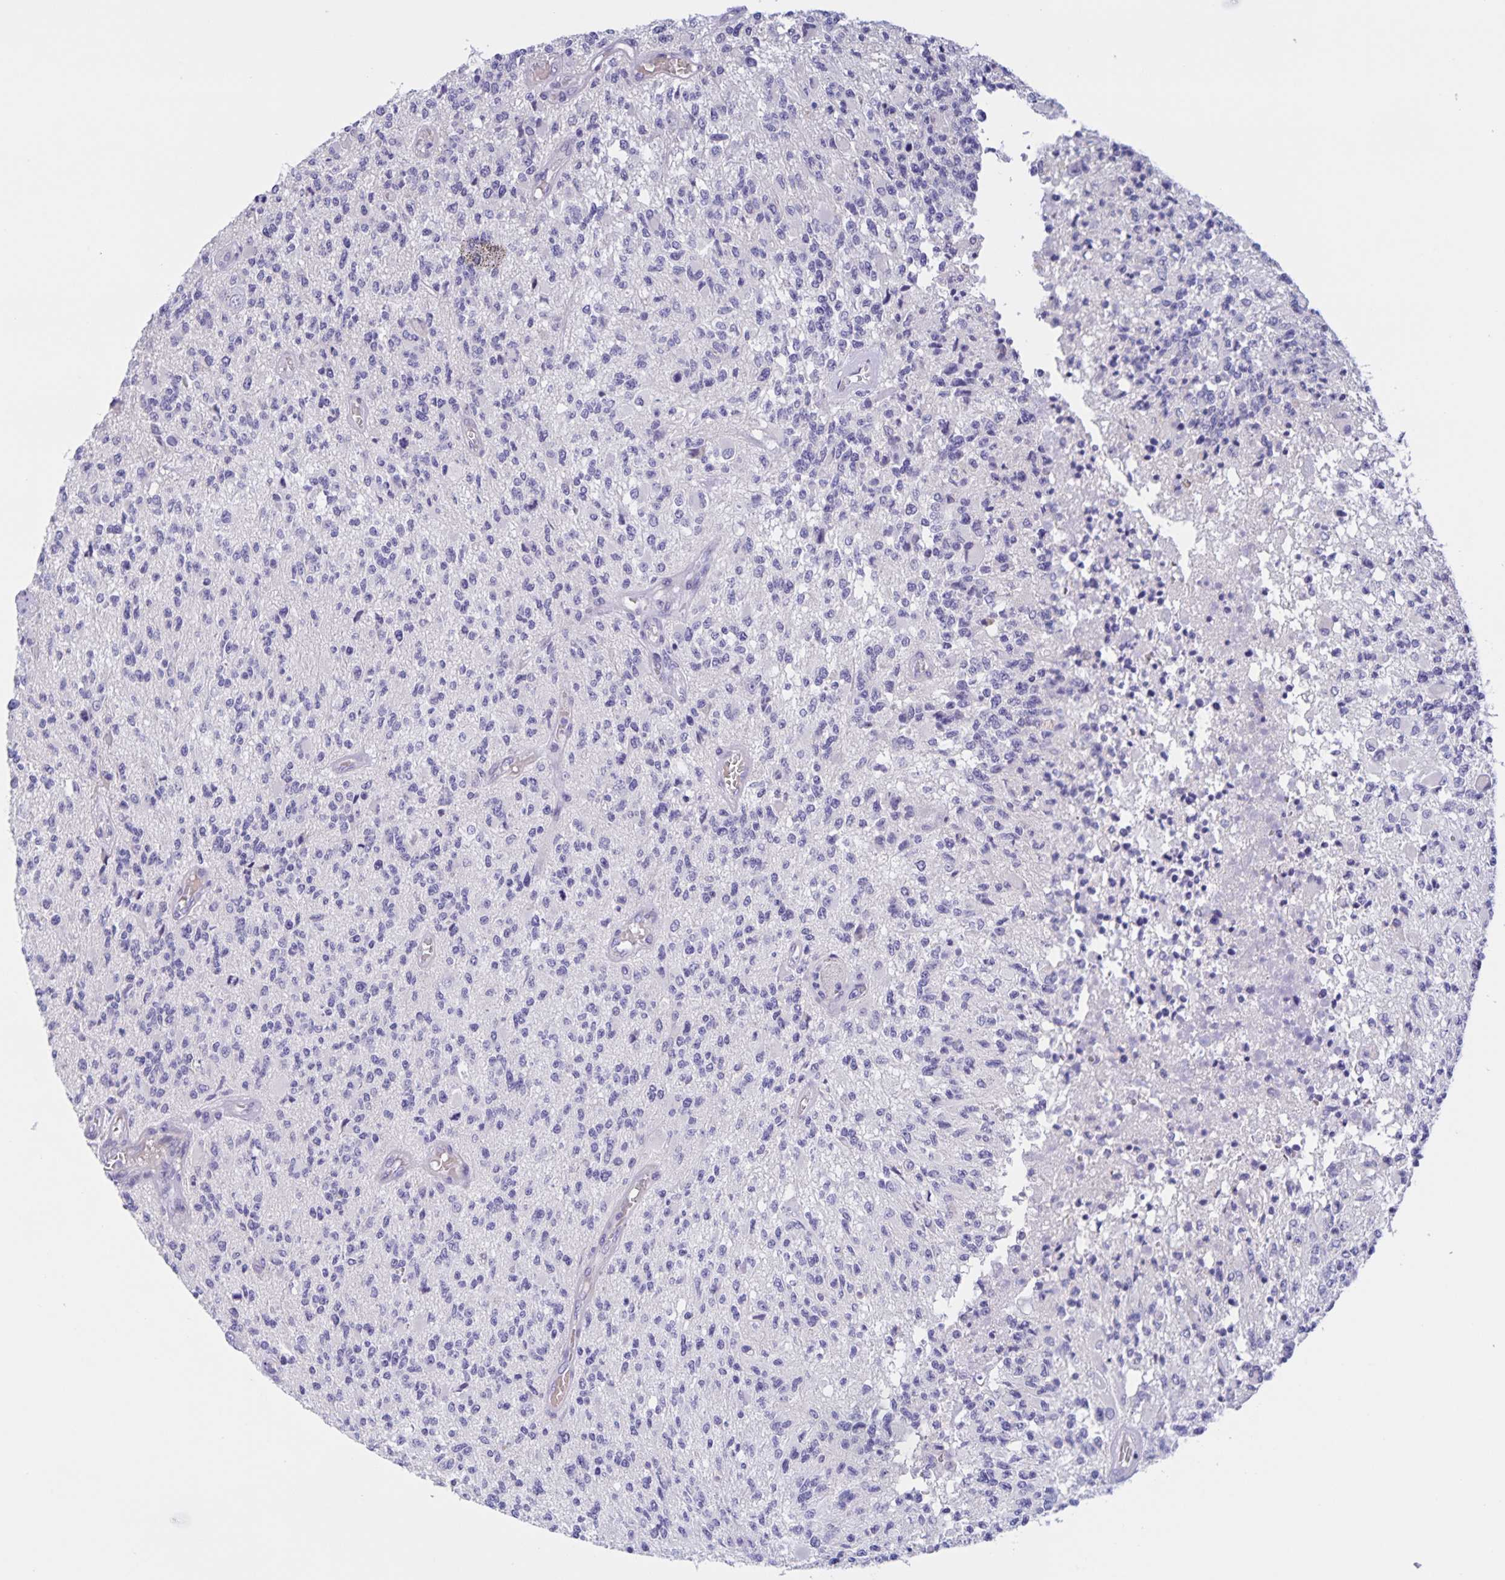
{"staining": {"intensity": "negative", "quantity": "none", "location": "none"}, "tissue": "glioma", "cell_type": "Tumor cells", "image_type": "cancer", "snomed": [{"axis": "morphology", "description": "Glioma, malignant, High grade"}, {"axis": "topography", "description": "Brain"}], "caption": "Tumor cells are negative for protein expression in human malignant high-grade glioma. (DAB (3,3'-diaminobenzidine) IHC, high magnification).", "gene": "DMGDH", "patient": {"sex": "female", "age": 63}}